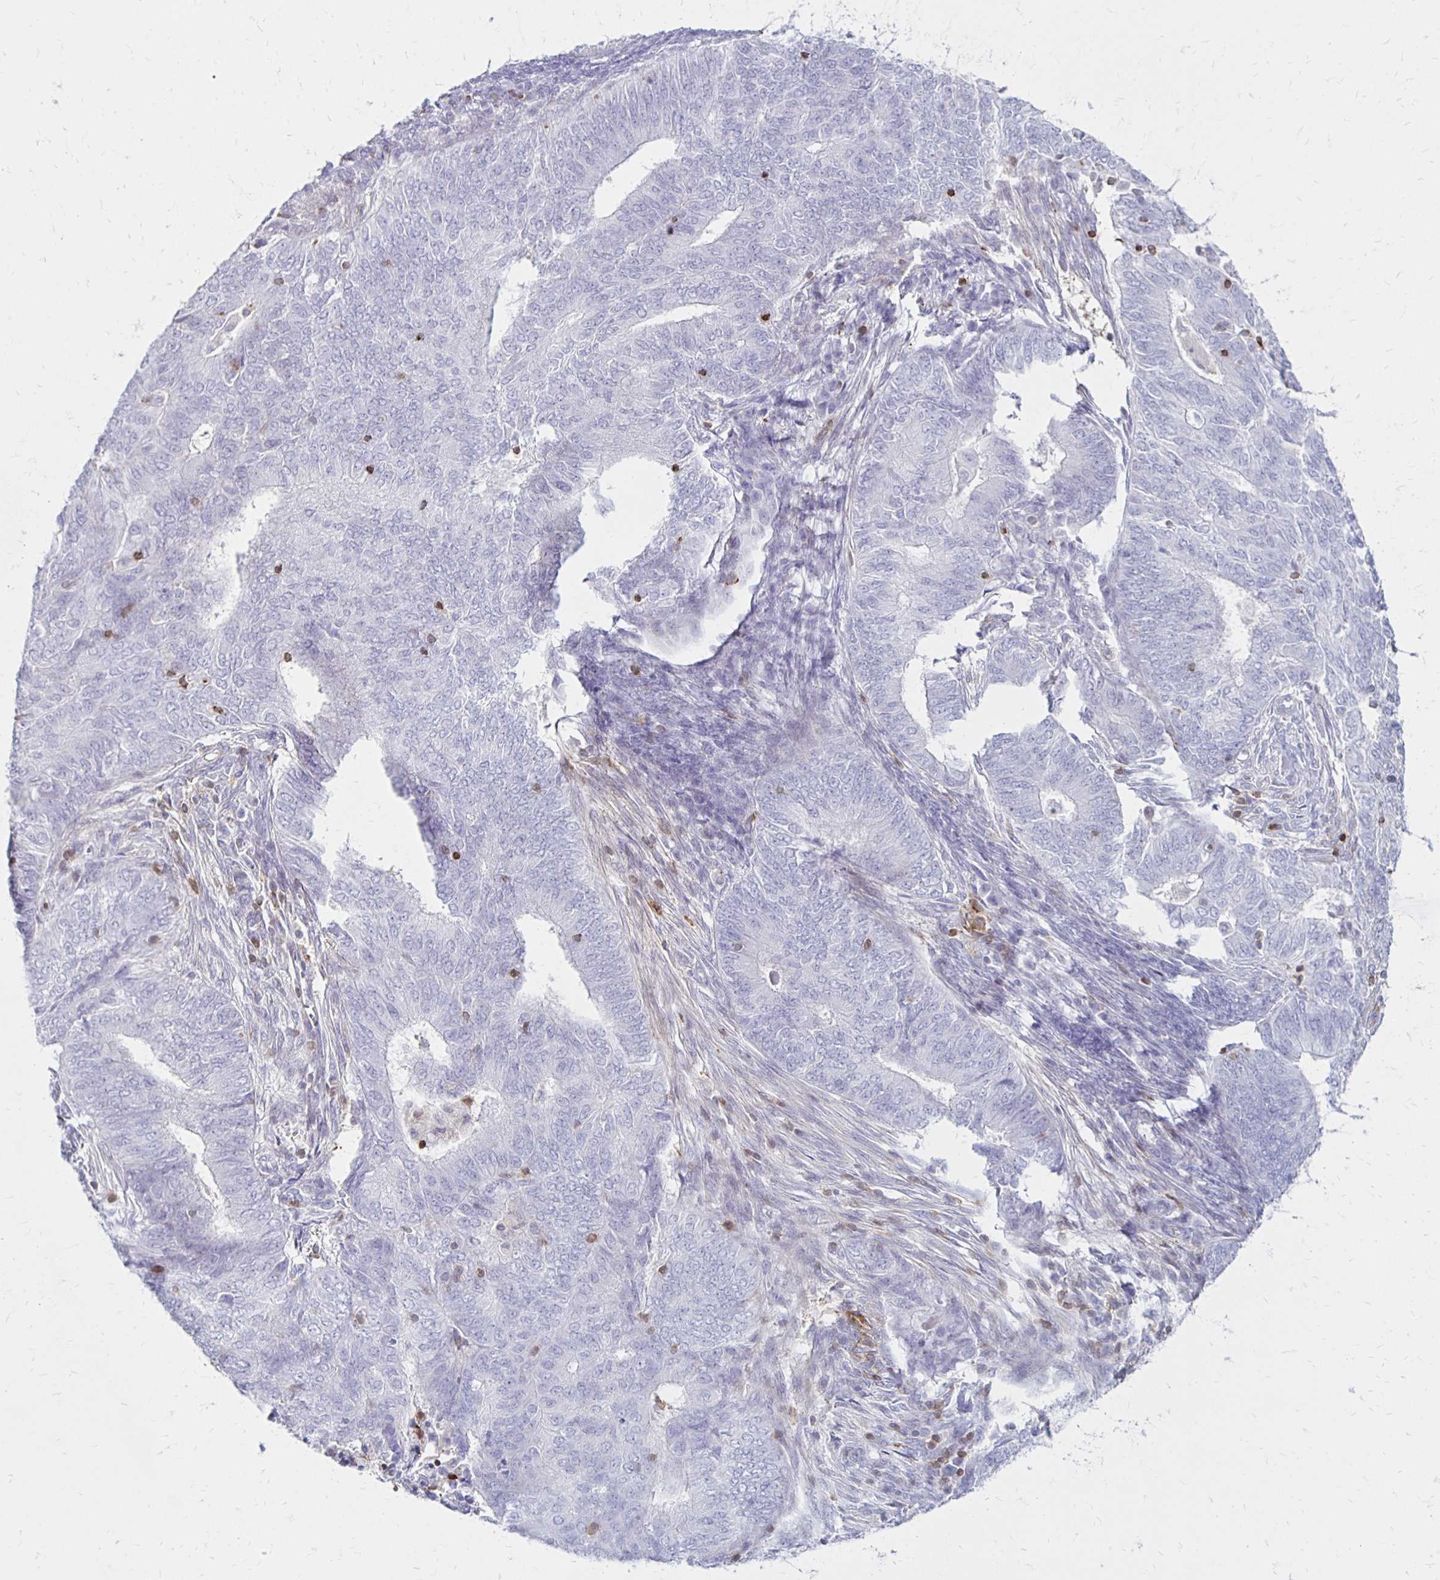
{"staining": {"intensity": "negative", "quantity": "none", "location": "none"}, "tissue": "endometrial cancer", "cell_type": "Tumor cells", "image_type": "cancer", "snomed": [{"axis": "morphology", "description": "Adenocarcinoma, NOS"}, {"axis": "topography", "description": "Endometrium"}], "caption": "Tumor cells are negative for protein expression in human endometrial cancer.", "gene": "CCL21", "patient": {"sex": "female", "age": 62}}